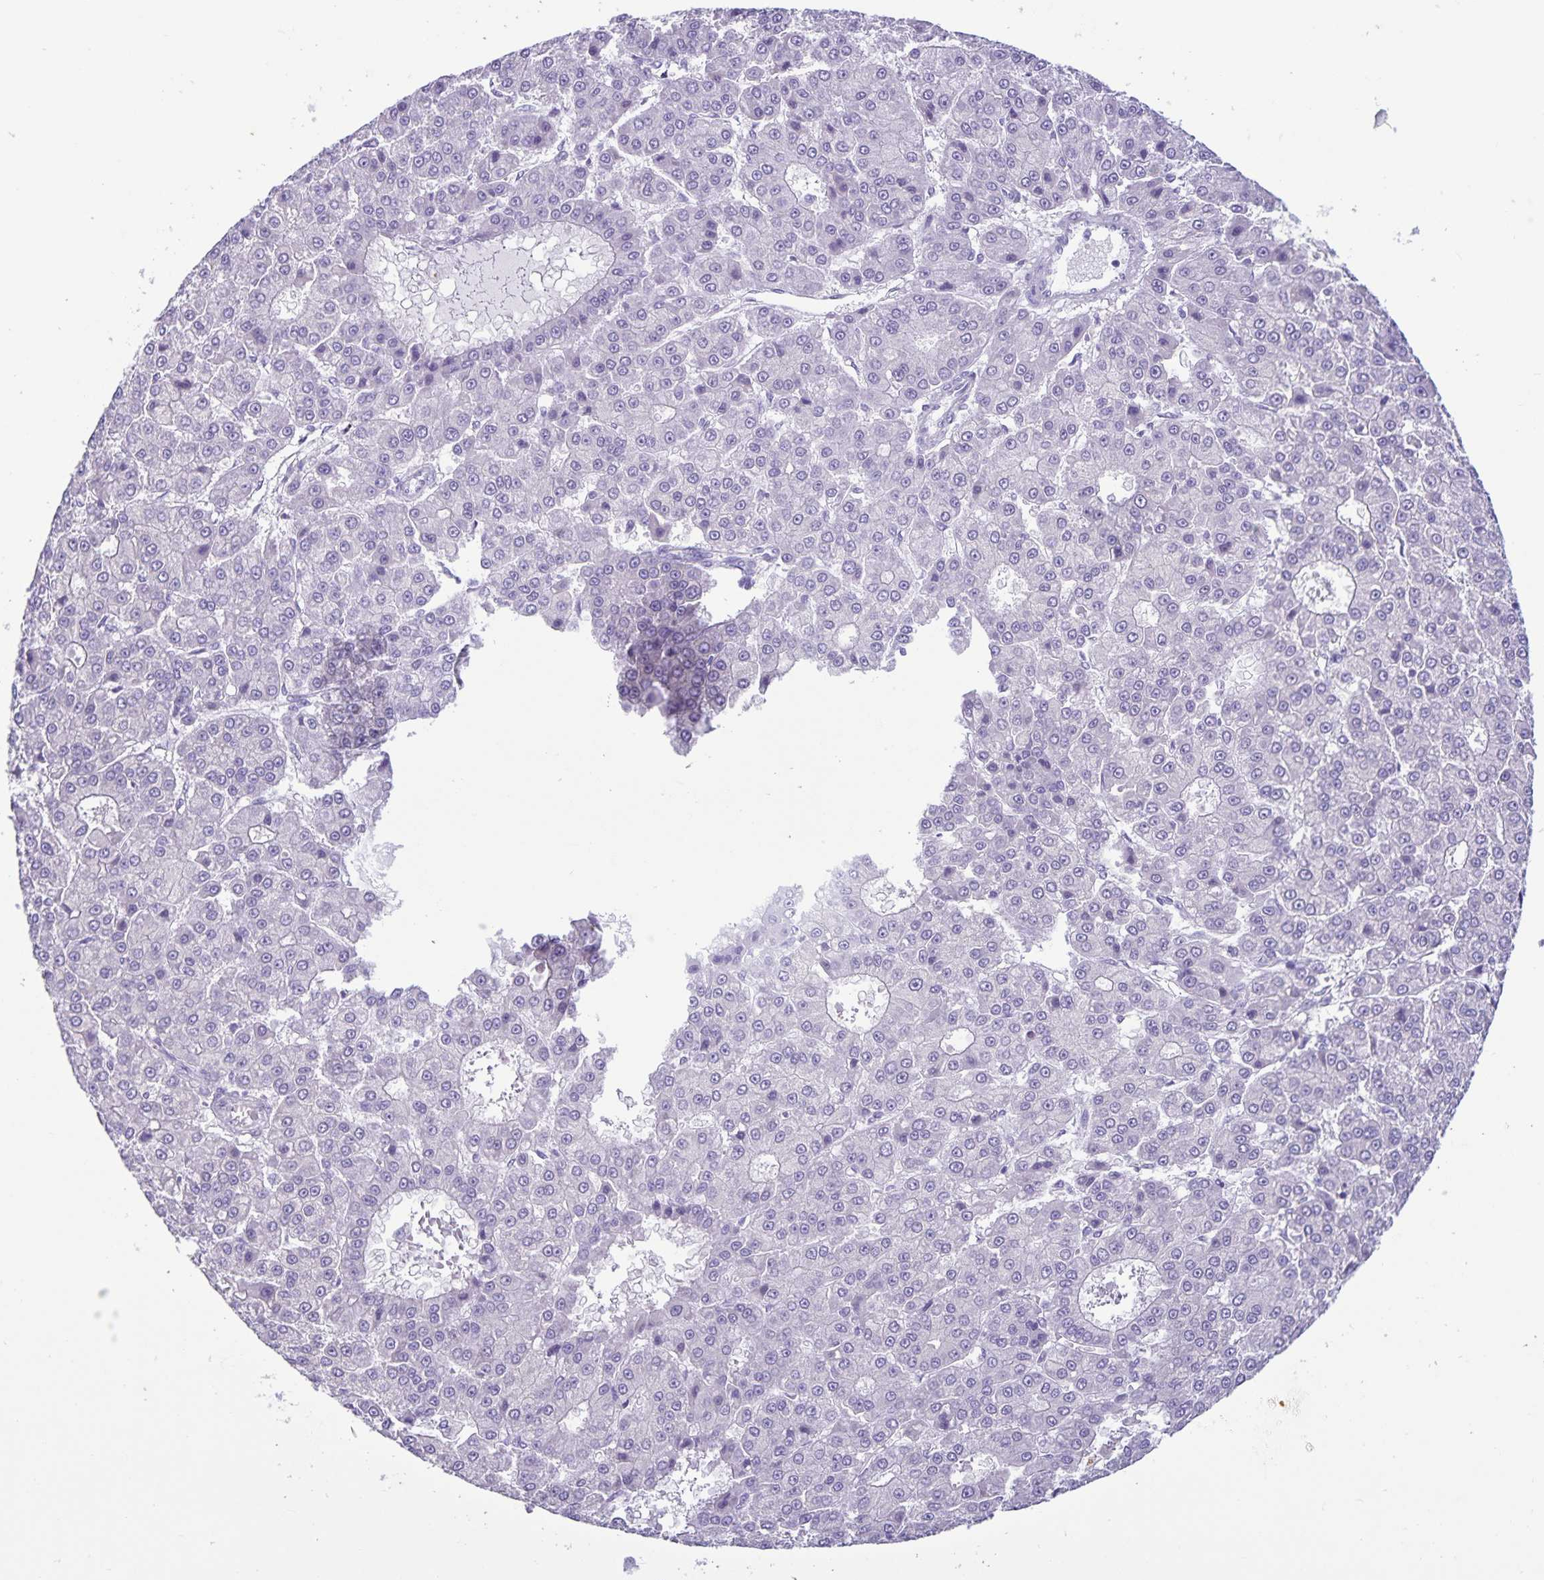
{"staining": {"intensity": "negative", "quantity": "none", "location": "none"}, "tissue": "liver cancer", "cell_type": "Tumor cells", "image_type": "cancer", "snomed": [{"axis": "morphology", "description": "Carcinoma, Hepatocellular, NOS"}, {"axis": "topography", "description": "Liver"}], "caption": "Immunohistochemical staining of liver hepatocellular carcinoma reveals no significant expression in tumor cells.", "gene": "IBTK", "patient": {"sex": "male", "age": 70}}